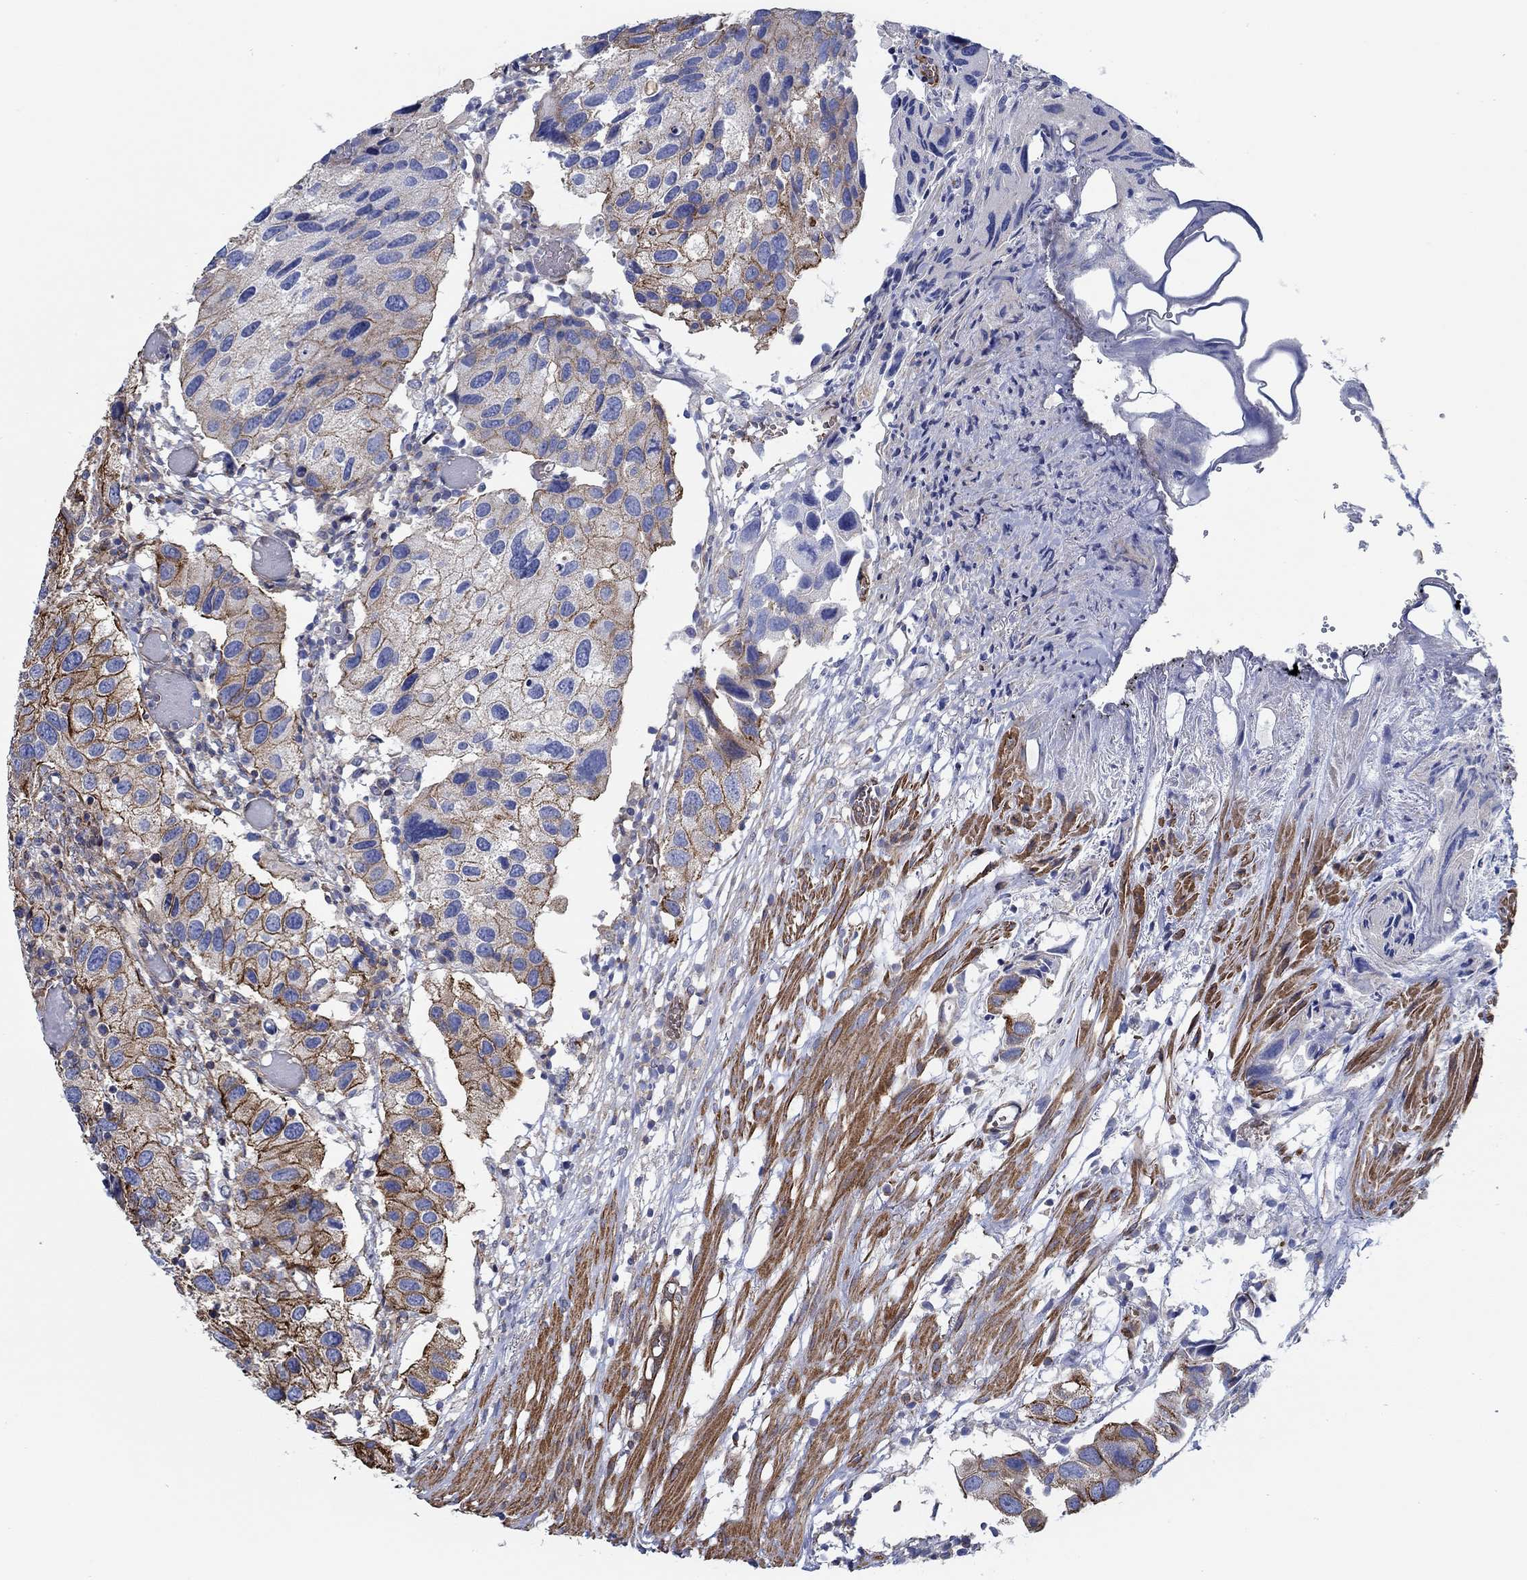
{"staining": {"intensity": "strong", "quantity": "25%-75%", "location": "cytoplasmic/membranous"}, "tissue": "urothelial cancer", "cell_type": "Tumor cells", "image_type": "cancer", "snomed": [{"axis": "morphology", "description": "Urothelial carcinoma, High grade"}, {"axis": "topography", "description": "Urinary bladder"}], "caption": "Immunohistochemistry (IHC) staining of urothelial carcinoma (high-grade), which demonstrates high levels of strong cytoplasmic/membranous expression in about 25%-75% of tumor cells indicating strong cytoplasmic/membranous protein positivity. The staining was performed using DAB (3,3'-diaminobenzidine) (brown) for protein detection and nuclei were counterstained in hematoxylin (blue).", "gene": "FMN1", "patient": {"sex": "male", "age": 79}}